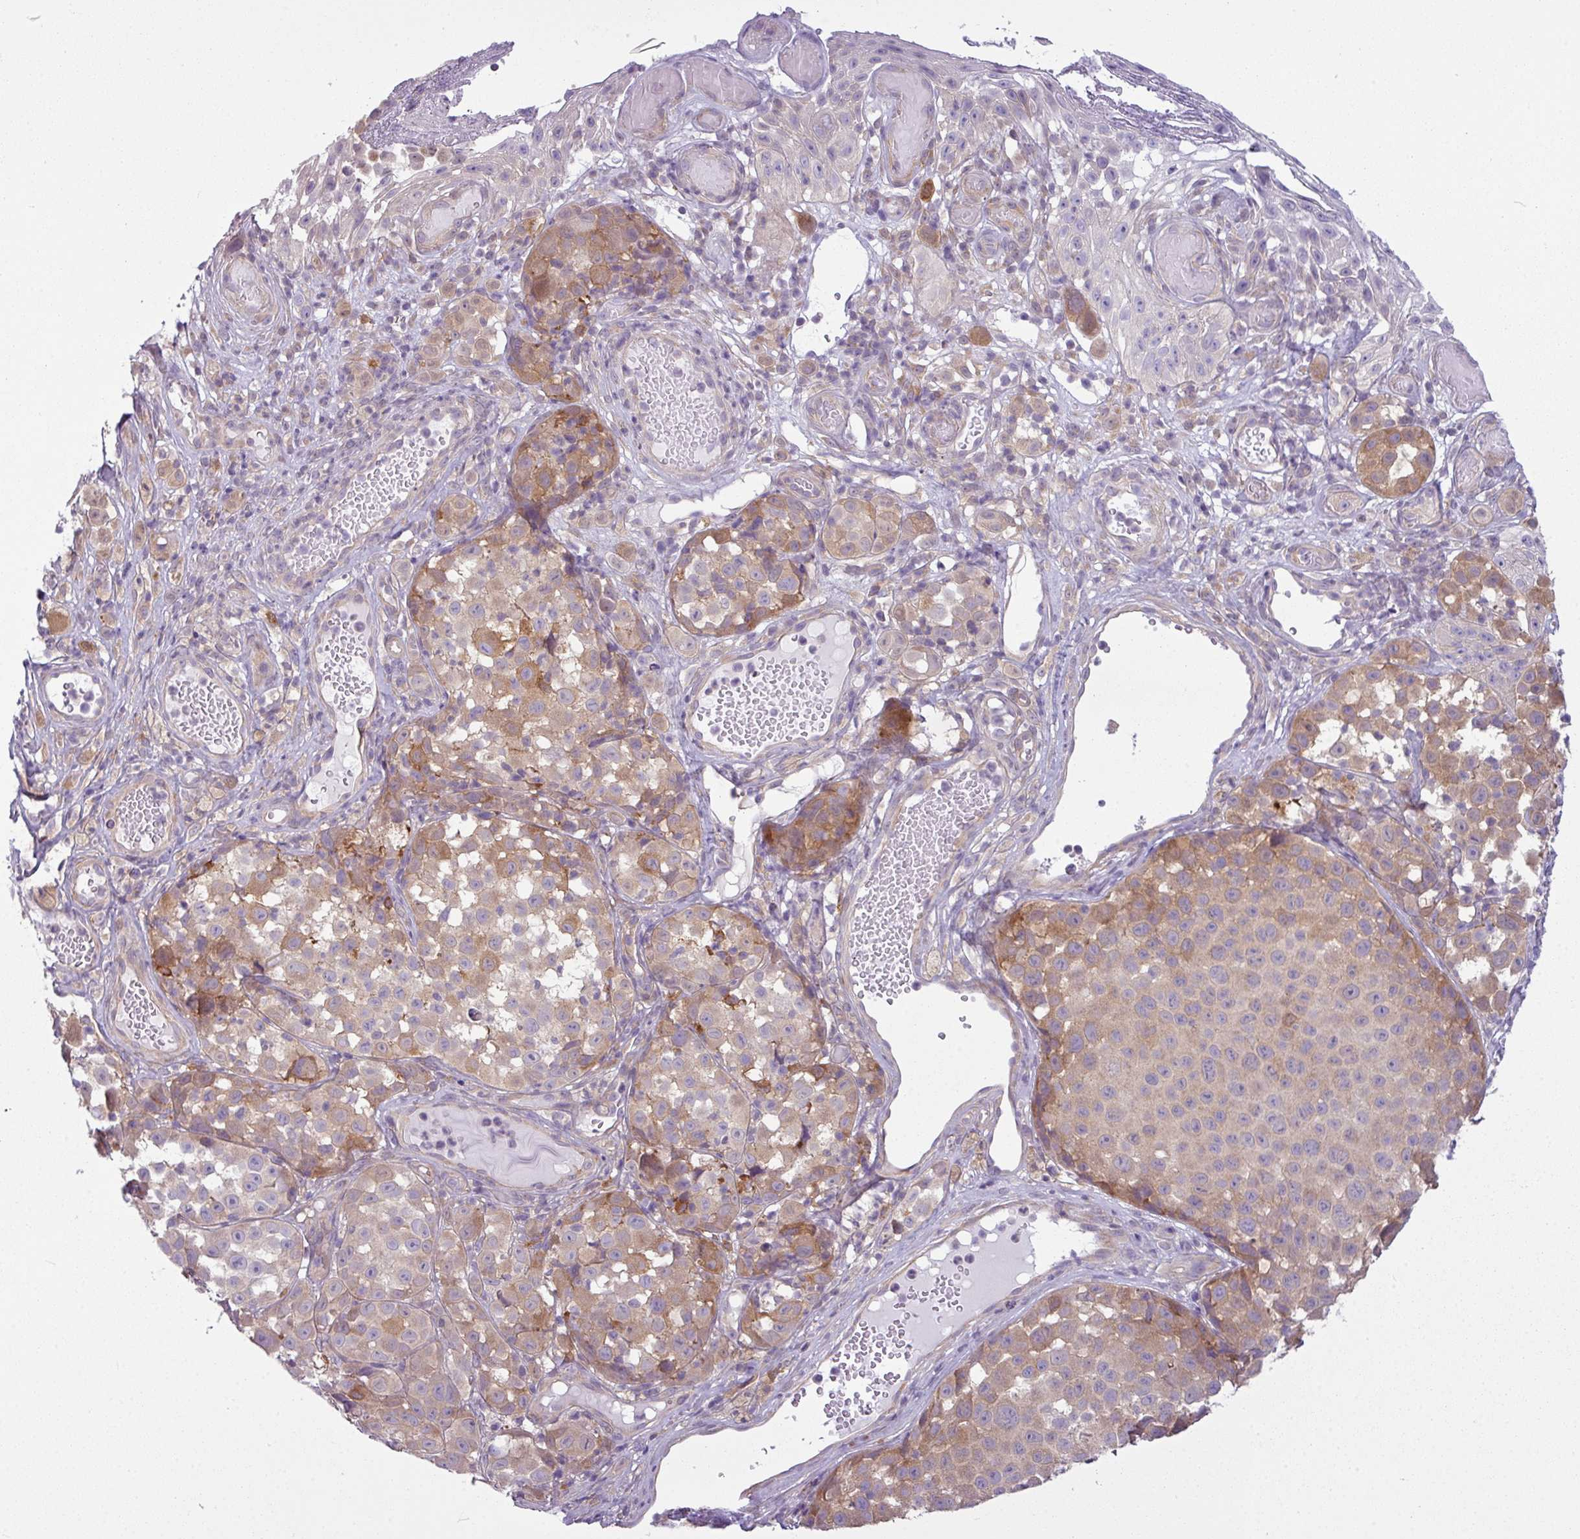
{"staining": {"intensity": "moderate", "quantity": "25%-75%", "location": "cytoplasmic/membranous"}, "tissue": "melanoma", "cell_type": "Tumor cells", "image_type": "cancer", "snomed": [{"axis": "morphology", "description": "Malignant melanoma, NOS"}, {"axis": "topography", "description": "Skin"}], "caption": "About 25%-75% of tumor cells in human melanoma demonstrate moderate cytoplasmic/membranous protein staining as visualized by brown immunohistochemical staining.", "gene": "CAMK2B", "patient": {"sex": "male", "age": 64}}